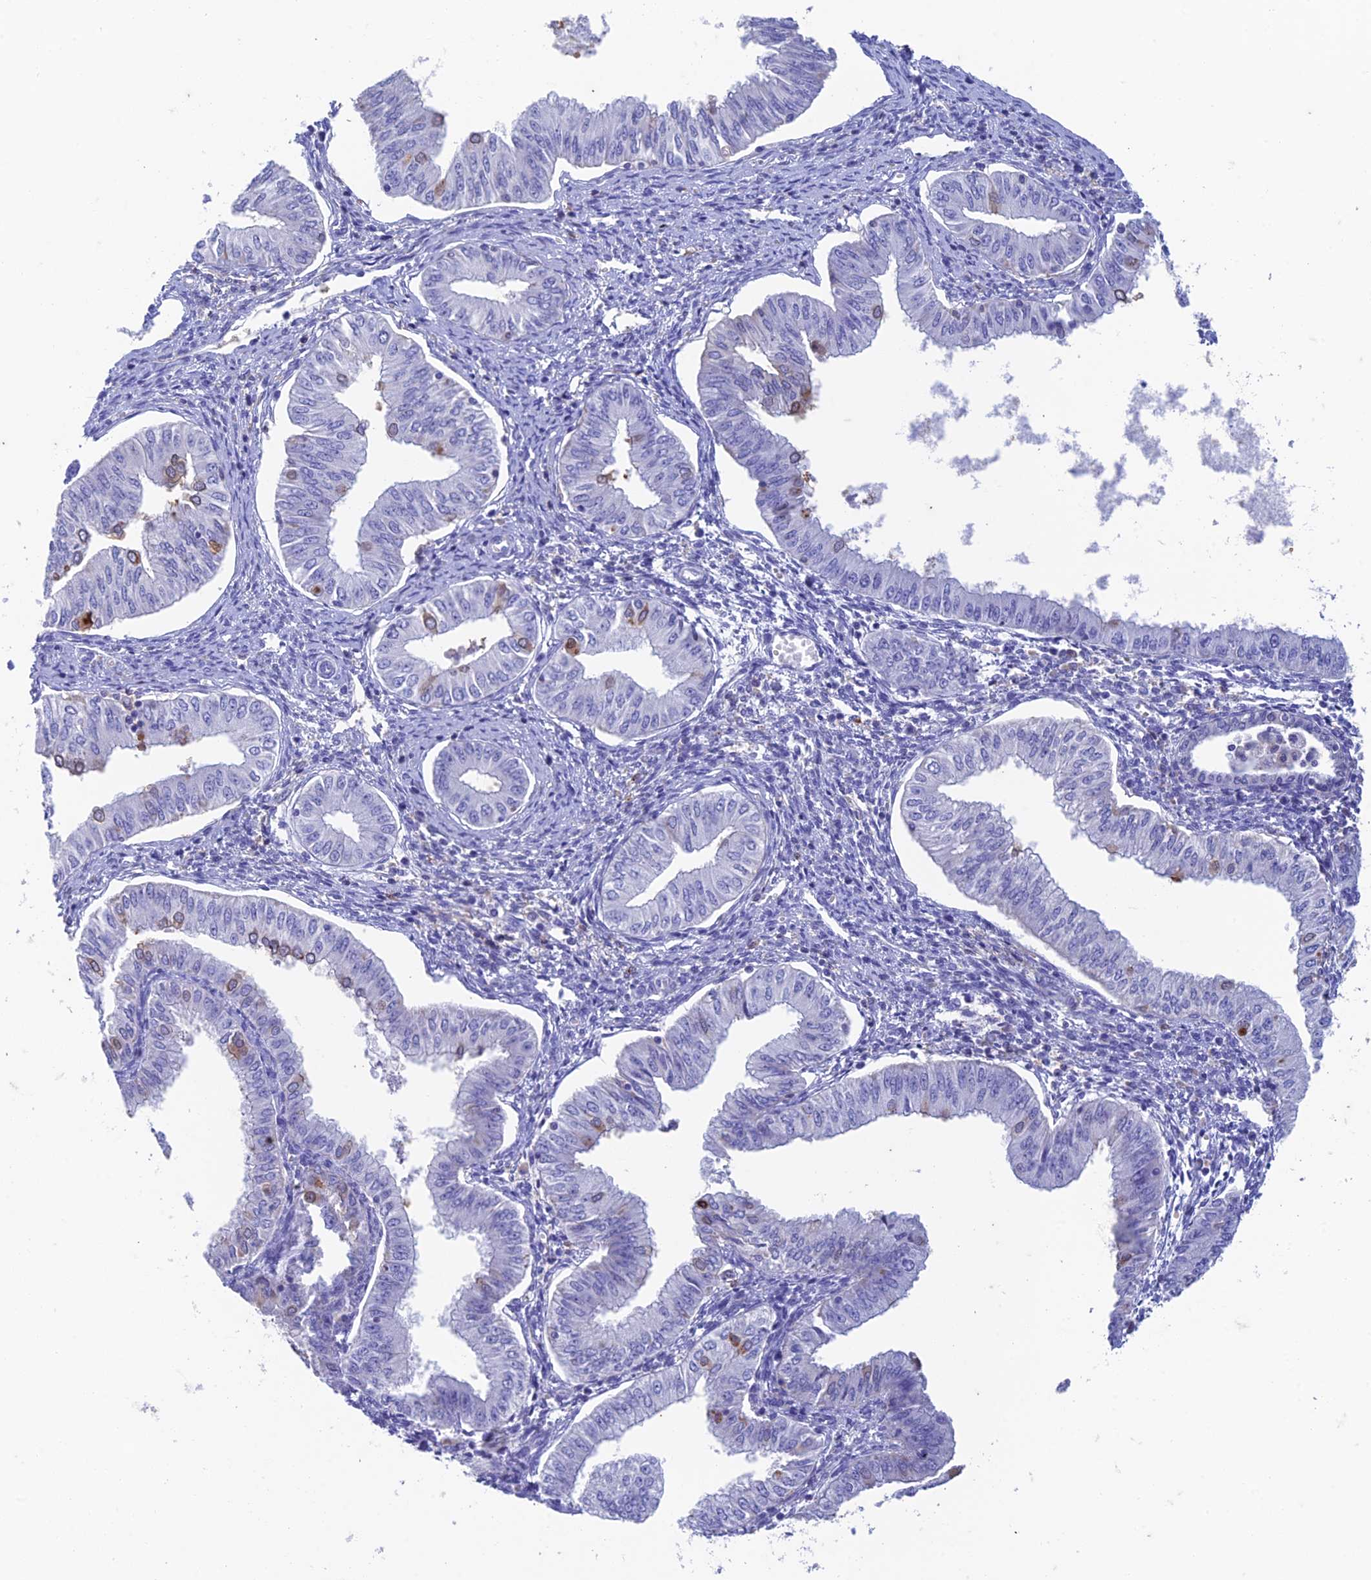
{"staining": {"intensity": "weak", "quantity": "<25%", "location": "cytoplasmic/membranous"}, "tissue": "endometrial cancer", "cell_type": "Tumor cells", "image_type": "cancer", "snomed": [{"axis": "morphology", "description": "Normal tissue, NOS"}, {"axis": "morphology", "description": "Adenocarcinoma, NOS"}, {"axis": "topography", "description": "Endometrium"}], "caption": "Immunohistochemical staining of endometrial cancer (adenocarcinoma) shows no significant expression in tumor cells.", "gene": "FGF7", "patient": {"sex": "female", "age": 53}}